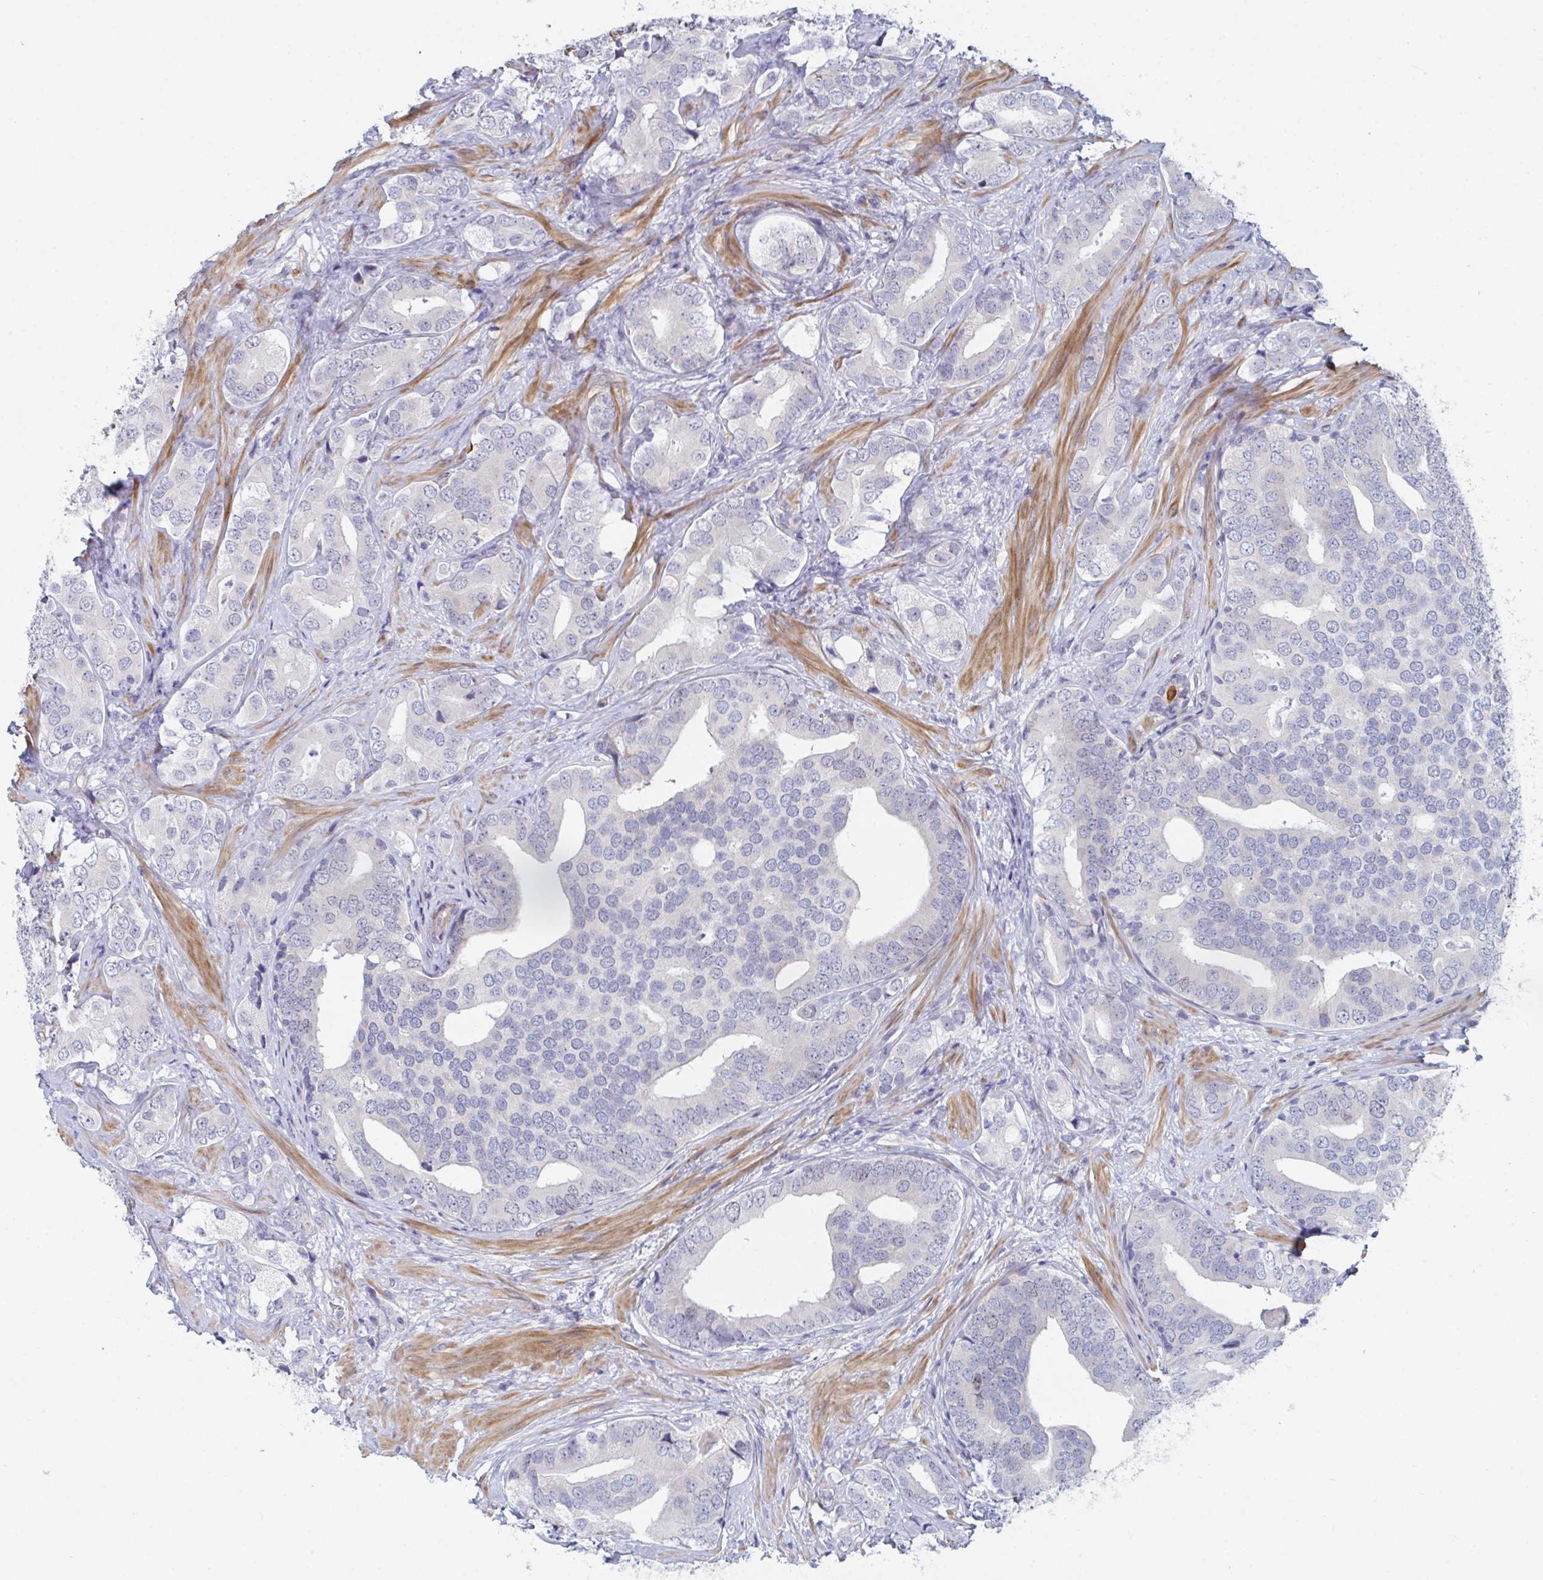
{"staining": {"intensity": "negative", "quantity": "none", "location": "none"}, "tissue": "prostate cancer", "cell_type": "Tumor cells", "image_type": "cancer", "snomed": [{"axis": "morphology", "description": "Adenocarcinoma, High grade"}, {"axis": "topography", "description": "Prostate"}], "caption": "High magnification brightfield microscopy of prostate cancer (adenocarcinoma (high-grade)) stained with DAB (3,3'-diaminobenzidine) (brown) and counterstained with hematoxylin (blue): tumor cells show no significant expression. The staining is performed using DAB brown chromogen with nuclei counter-stained in using hematoxylin.", "gene": "CENPT", "patient": {"sex": "male", "age": 62}}